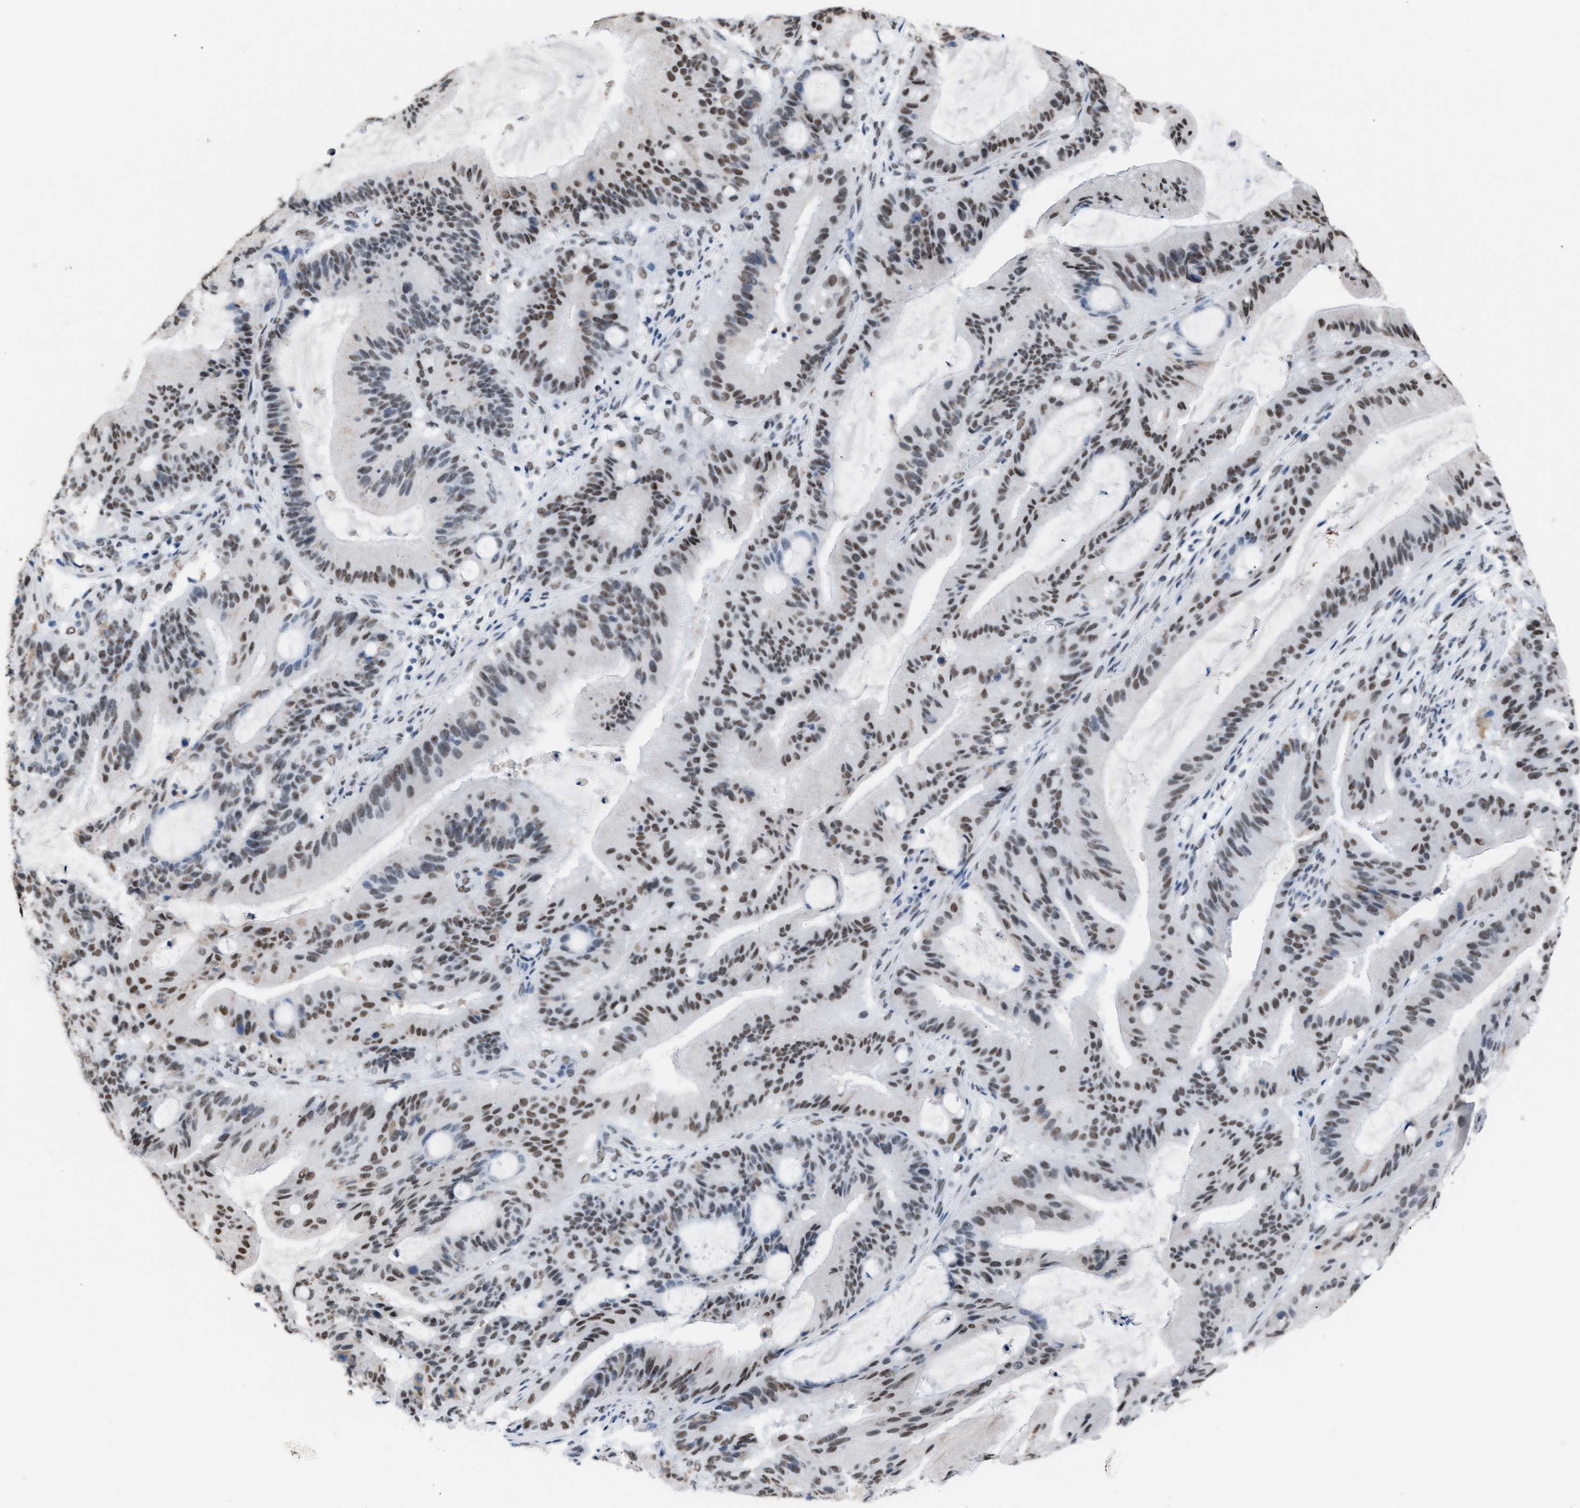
{"staining": {"intensity": "moderate", "quantity": ">75%", "location": "nuclear"}, "tissue": "liver cancer", "cell_type": "Tumor cells", "image_type": "cancer", "snomed": [{"axis": "morphology", "description": "Normal tissue, NOS"}, {"axis": "morphology", "description": "Cholangiocarcinoma"}, {"axis": "topography", "description": "Liver"}, {"axis": "topography", "description": "Peripheral nerve tissue"}], "caption": "Protein staining demonstrates moderate nuclear staining in about >75% of tumor cells in liver cholangiocarcinoma.", "gene": "CCAR2", "patient": {"sex": "female", "age": 73}}